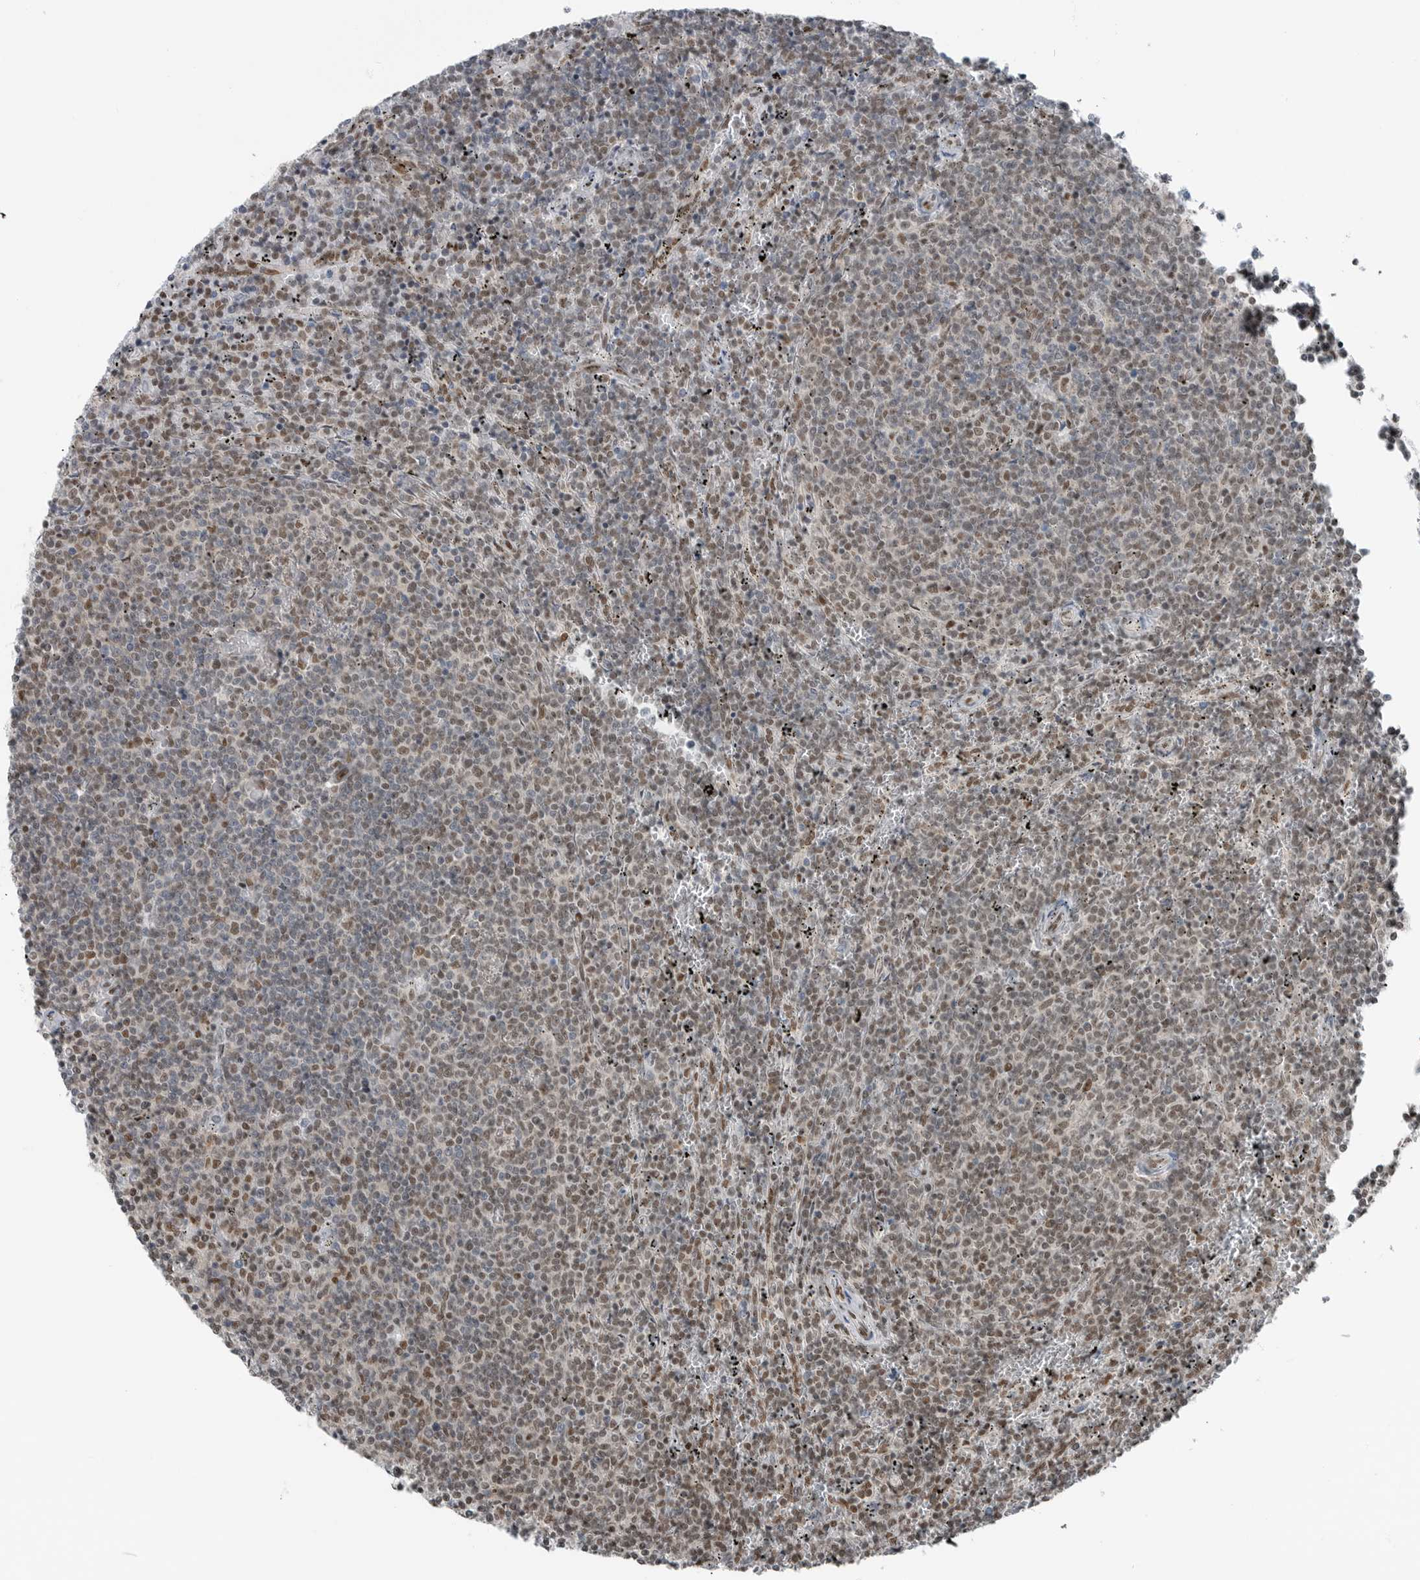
{"staining": {"intensity": "moderate", "quantity": "25%-75%", "location": "nuclear"}, "tissue": "lymphoma", "cell_type": "Tumor cells", "image_type": "cancer", "snomed": [{"axis": "morphology", "description": "Malignant lymphoma, non-Hodgkin's type, Low grade"}, {"axis": "topography", "description": "Spleen"}], "caption": "Immunohistochemistry micrograph of human lymphoma stained for a protein (brown), which exhibits medium levels of moderate nuclear expression in approximately 25%-75% of tumor cells.", "gene": "BLZF1", "patient": {"sex": "female", "age": 50}}